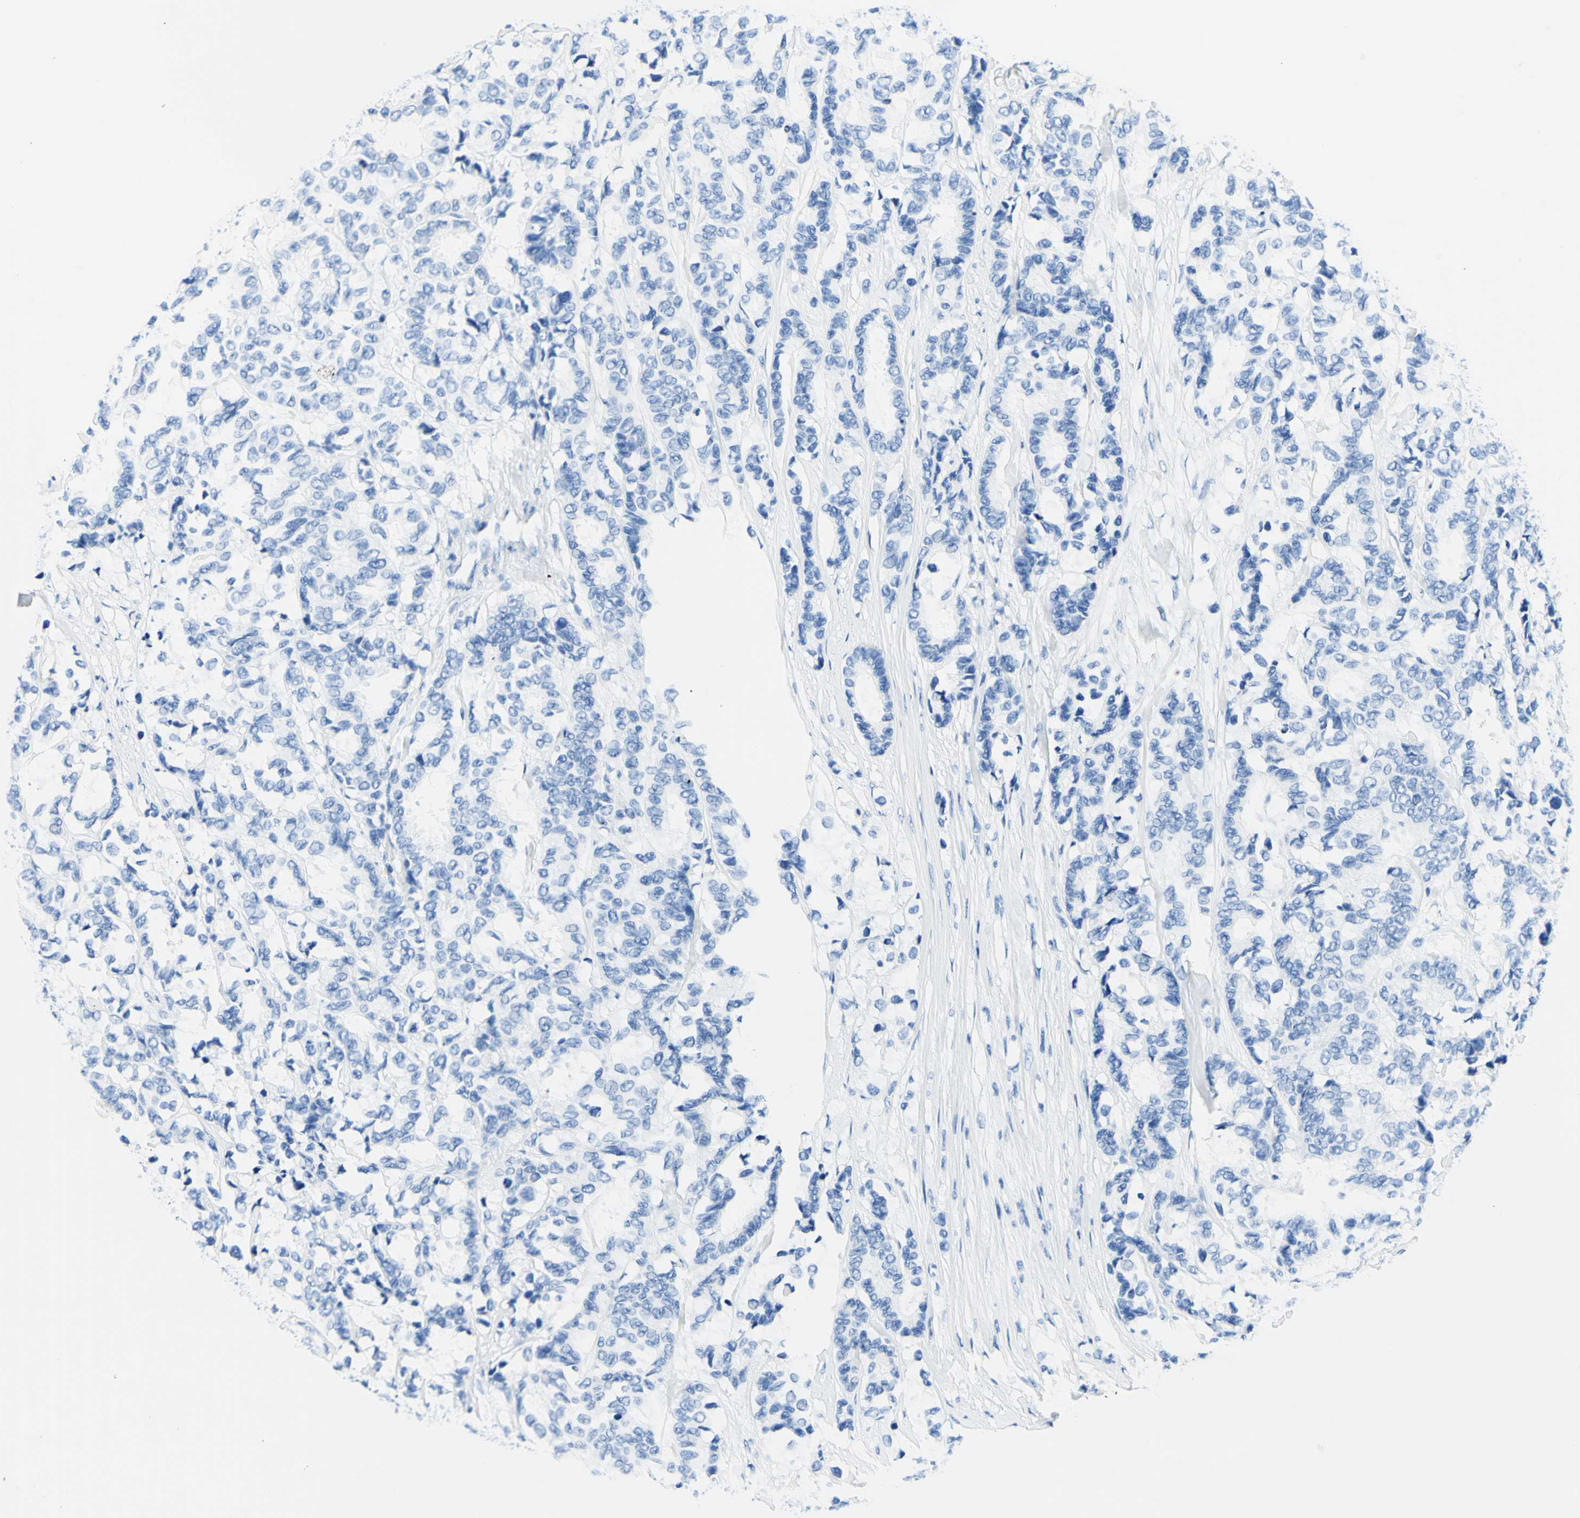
{"staining": {"intensity": "negative", "quantity": "none", "location": "none"}, "tissue": "breast cancer", "cell_type": "Tumor cells", "image_type": "cancer", "snomed": [{"axis": "morphology", "description": "Duct carcinoma"}, {"axis": "topography", "description": "Breast"}], "caption": "The photomicrograph reveals no staining of tumor cells in intraductal carcinoma (breast).", "gene": "MYH2", "patient": {"sex": "female", "age": 87}}